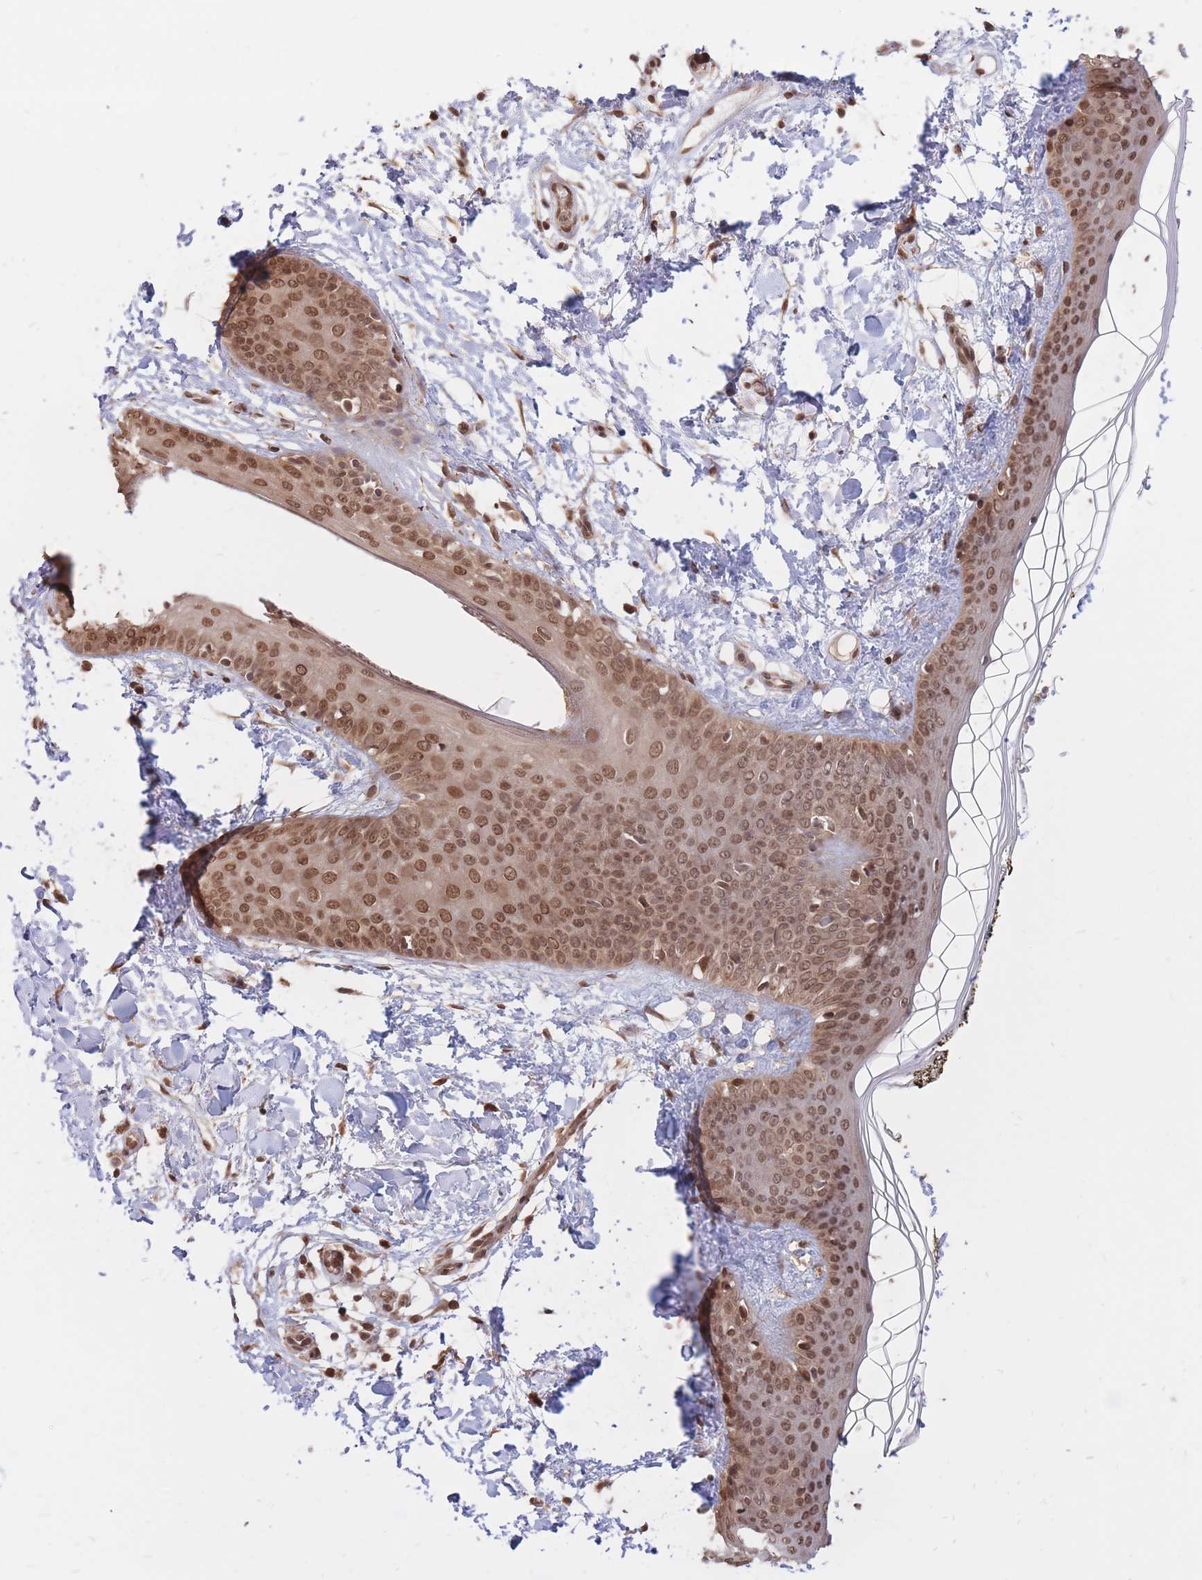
{"staining": {"intensity": "strong", "quantity": ">75%", "location": "cytoplasmic/membranous,nuclear"}, "tissue": "skin", "cell_type": "Fibroblasts", "image_type": "normal", "snomed": [{"axis": "morphology", "description": "Normal tissue, NOS"}, {"axis": "topography", "description": "Skin"}], "caption": "Fibroblasts demonstrate high levels of strong cytoplasmic/membranous,nuclear expression in about >75% of cells in unremarkable skin.", "gene": "SRA1", "patient": {"sex": "female", "age": 34}}